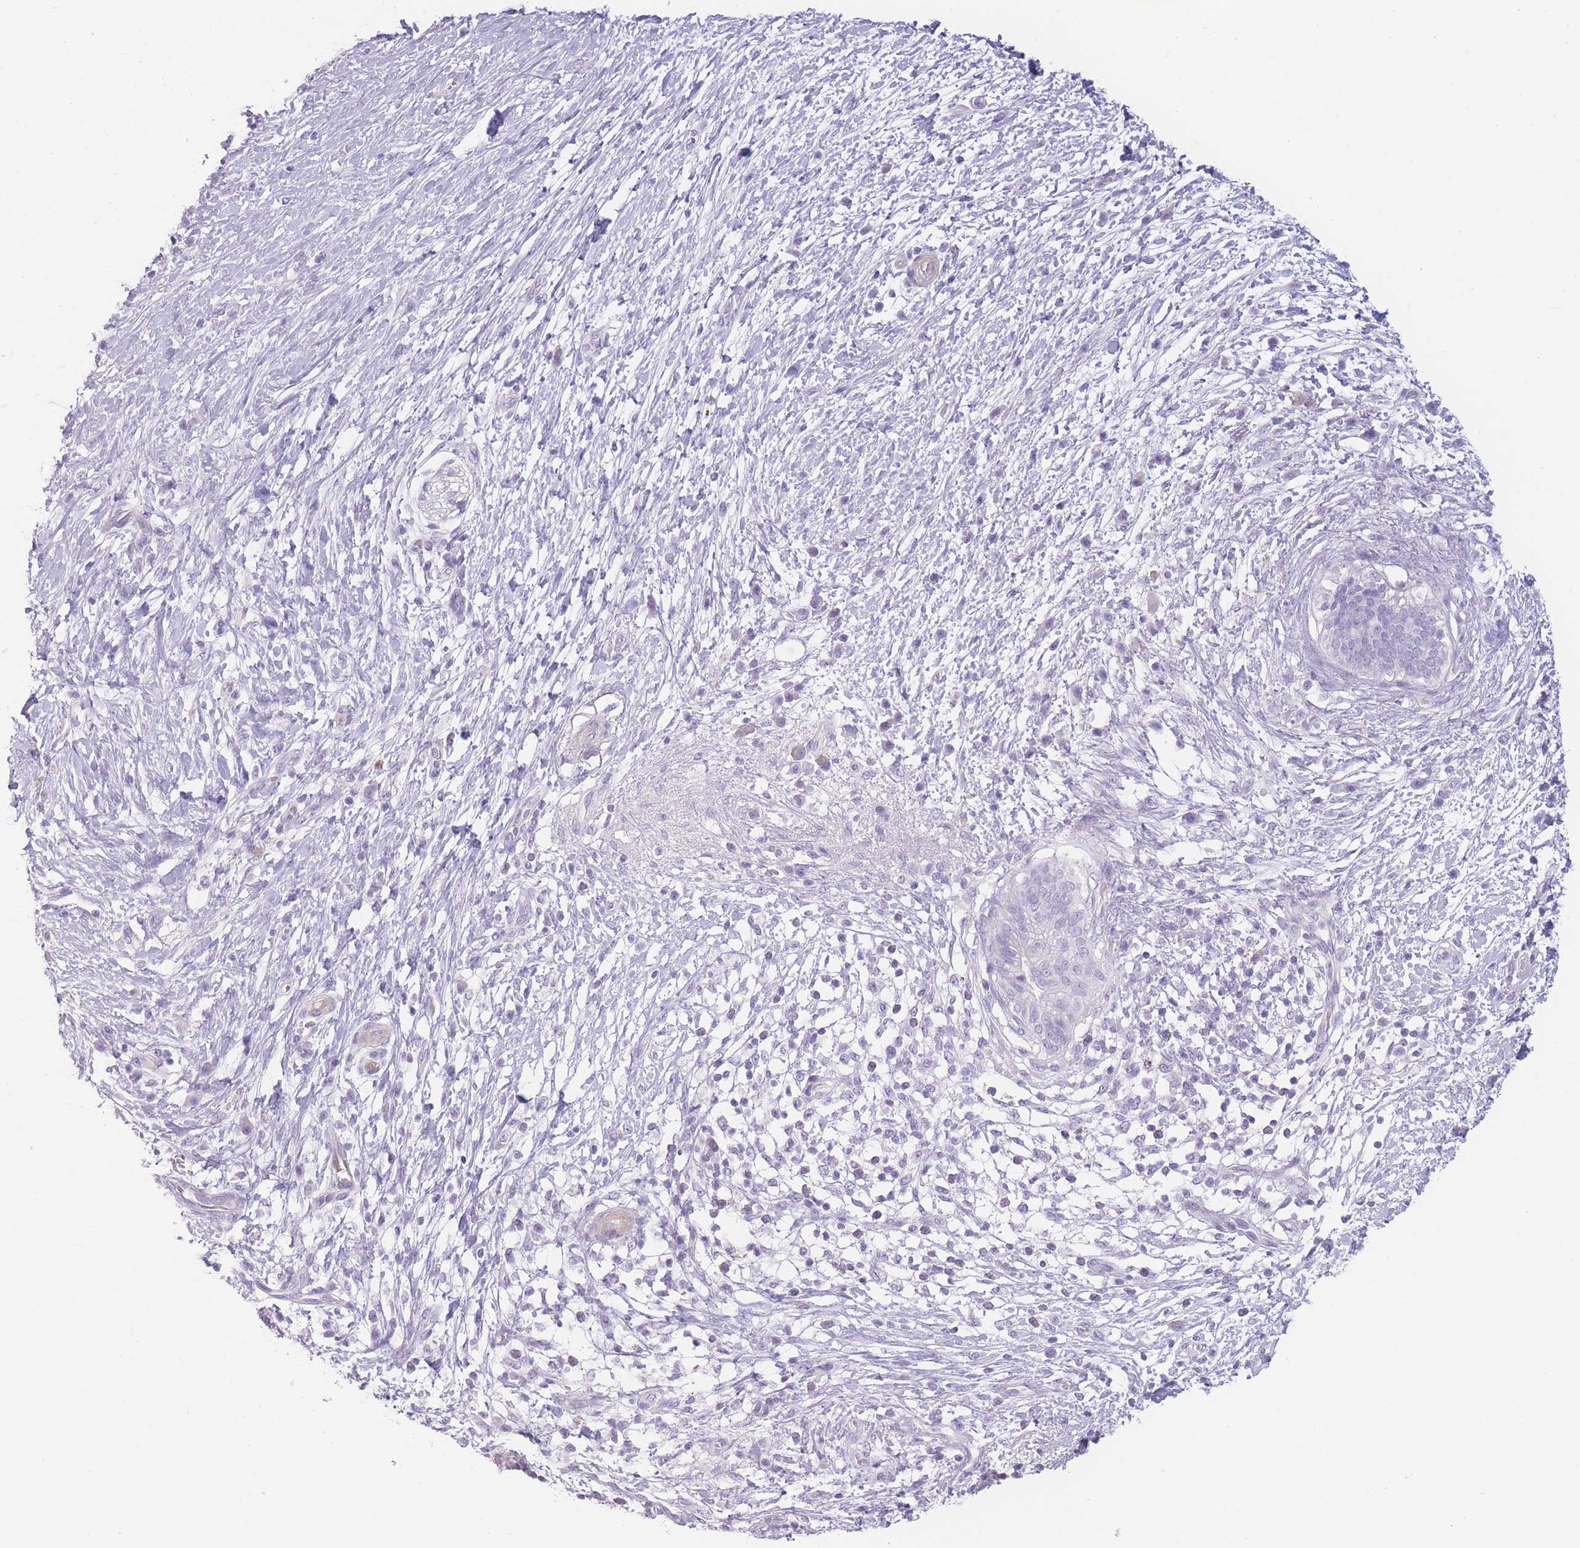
{"staining": {"intensity": "negative", "quantity": "none", "location": "none"}, "tissue": "pancreatic cancer", "cell_type": "Tumor cells", "image_type": "cancer", "snomed": [{"axis": "morphology", "description": "Adenocarcinoma, NOS"}, {"axis": "topography", "description": "Pancreas"}], "caption": "Tumor cells show no significant protein expression in pancreatic adenocarcinoma.", "gene": "GGT1", "patient": {"sex": "female", "age": 72}}